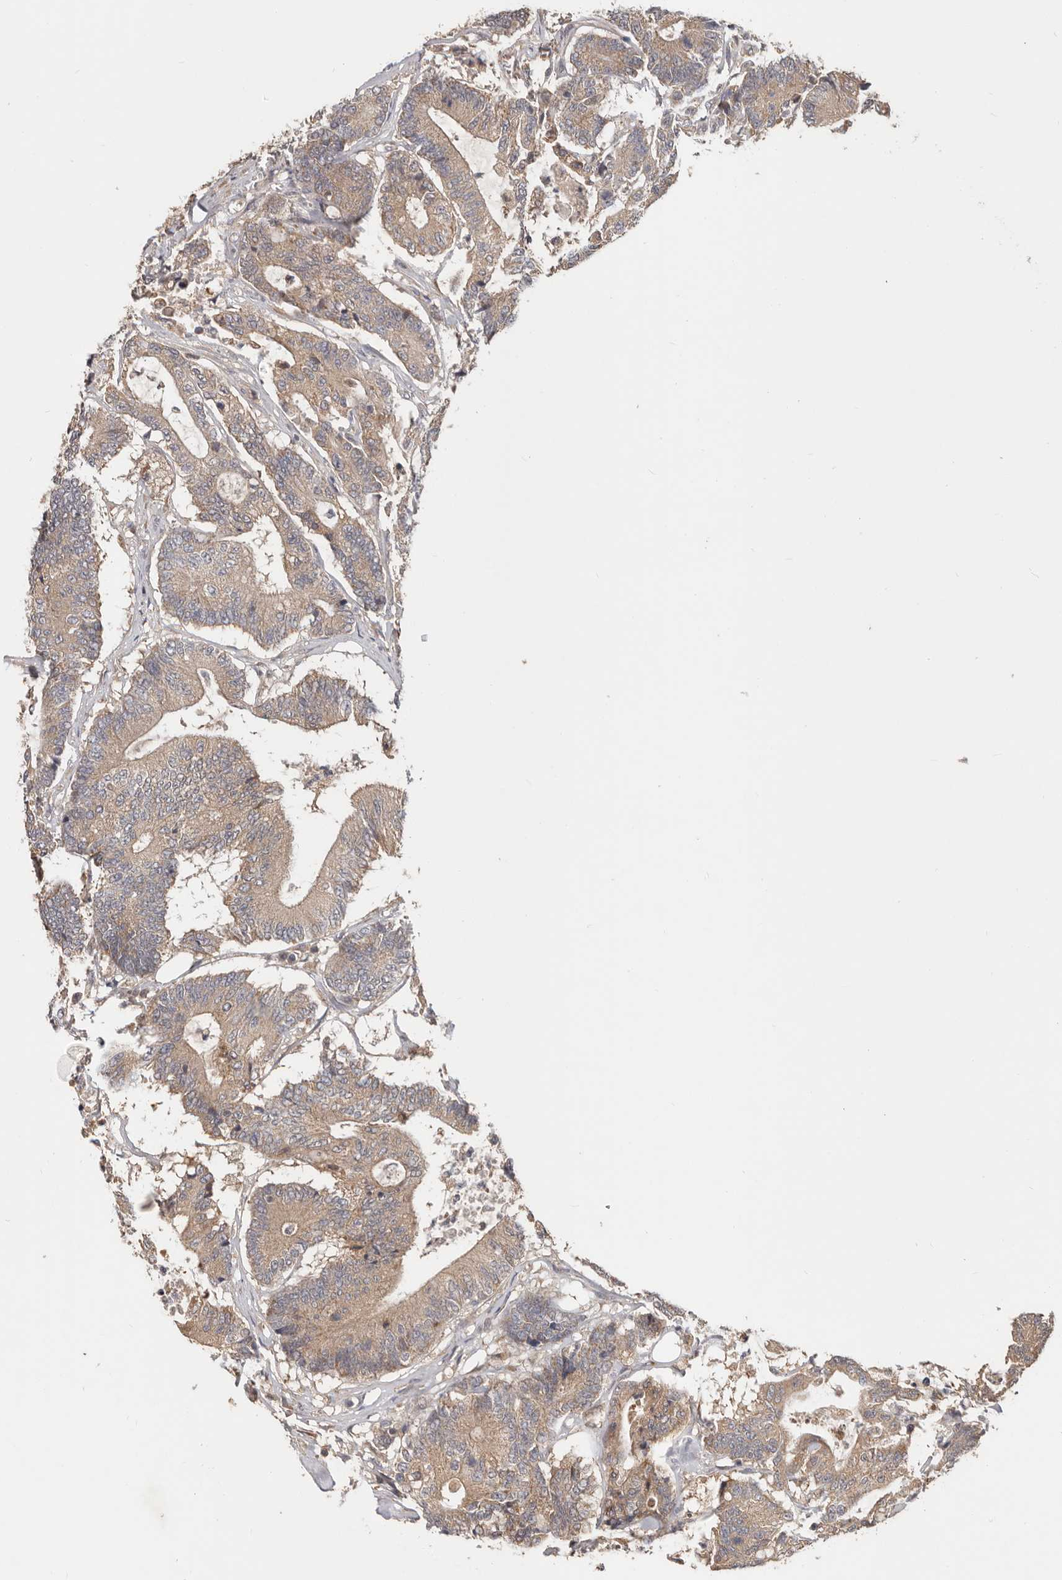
{"staining": {"intensity": "weak", "quantity": ">75%", "location": "cytoplasmic/membranous"}, "tissue": "colorectal cancer", "cell_type": "Tumor cells", "image_type": "cancer", "snomed": [{"axis": "morphology", "description": "Adenocarcinoma, NOS"}, {"axis": "topography", "description": "Colon"}], "caption": "DAB (3,3'-diaminobenzidine) immunohistochemical staining of human colorectal cancer reveals weak cytoplasmic/membranous protein staining in approximately >75% of tumor cells.", "gene": "LRP6", "patient": {"sex": "female", "age": 84}}